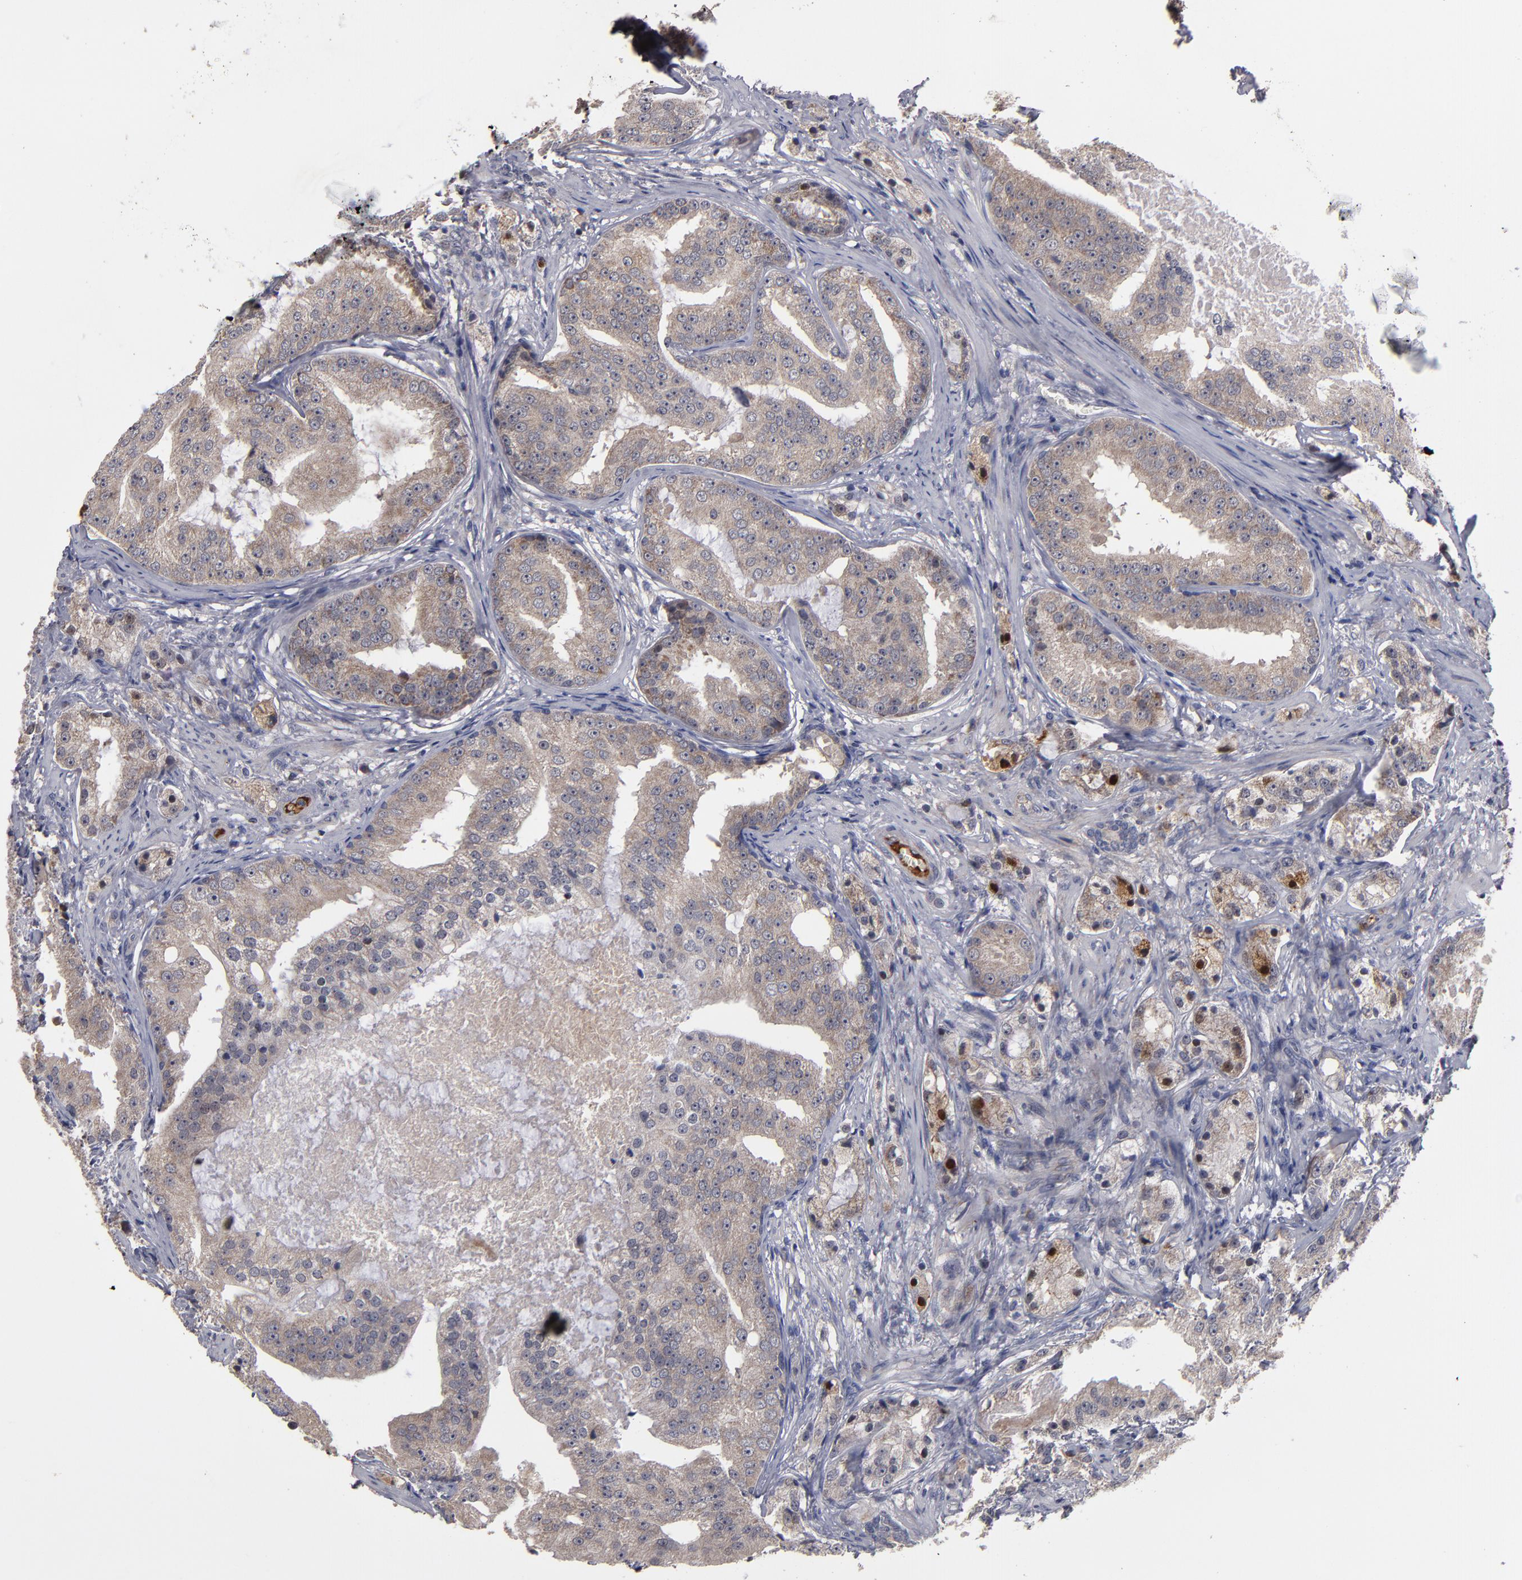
{"staining": {"intensity": "moderate", "quantity": ">75%", "location": "cytoplasmic/membranous"}, "tissue": "prostate cancer", "cell_type": "Tumor cells", "image_type": "cancer", "snomed": [{"axis": "morphology", "description": "Adenocarcinoma, High grade"}, {"axis": "topography", "description": "Prostate"}], "caption": "Prostate cancer stained with DAB (3,3'-diaminobenzidine) immunohistochemistry shows medium levels of moderate cytoplasmic/membranous staining in approximately >75% of tumor cells.", "gene": "EXD2", "patient": {"sex": "male", "age": 68}}